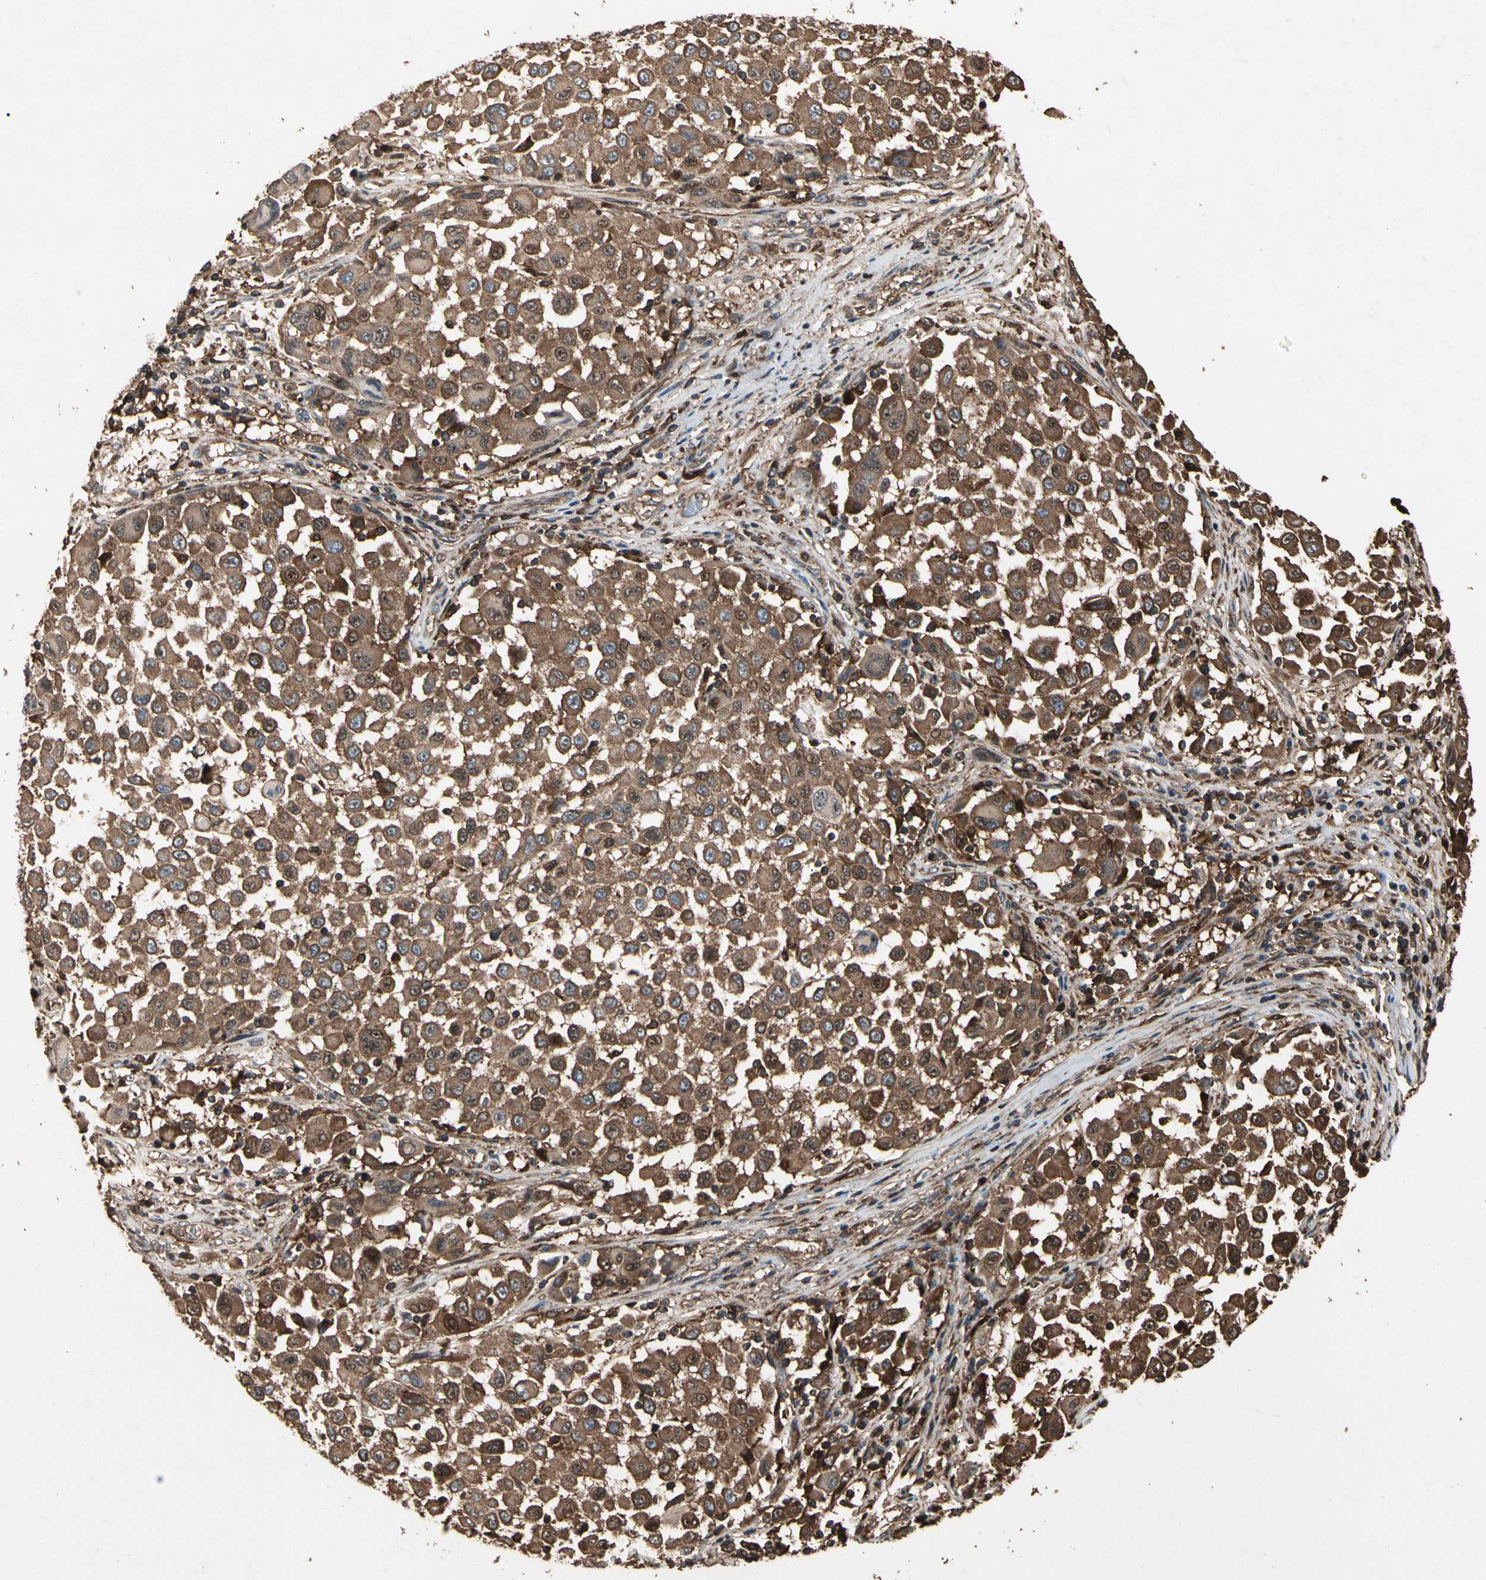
{"staining": {"intensity": "strong", "quantity": ">75%", "location": "cytoplasmic/membranous,nuclear"}, "tissue": "melanoma", "cell_type": "Tumor cells", "image_type": "cancer", "snomed": [{"axis": "morphology", "description": "Malignant melanoma, Metastatic site"}, {"axis": "topography", "description": "Lymph node"}], "caption": "There is high levels of strong cytoplasmic/membranous and nuclear expression in tumor cells of malignant melanoma (metastatic site), as demonstrated by immunohistochemical staining (brown color).", "gene": "AGBL2", "patient": {"sex": "male", "age": 61}}